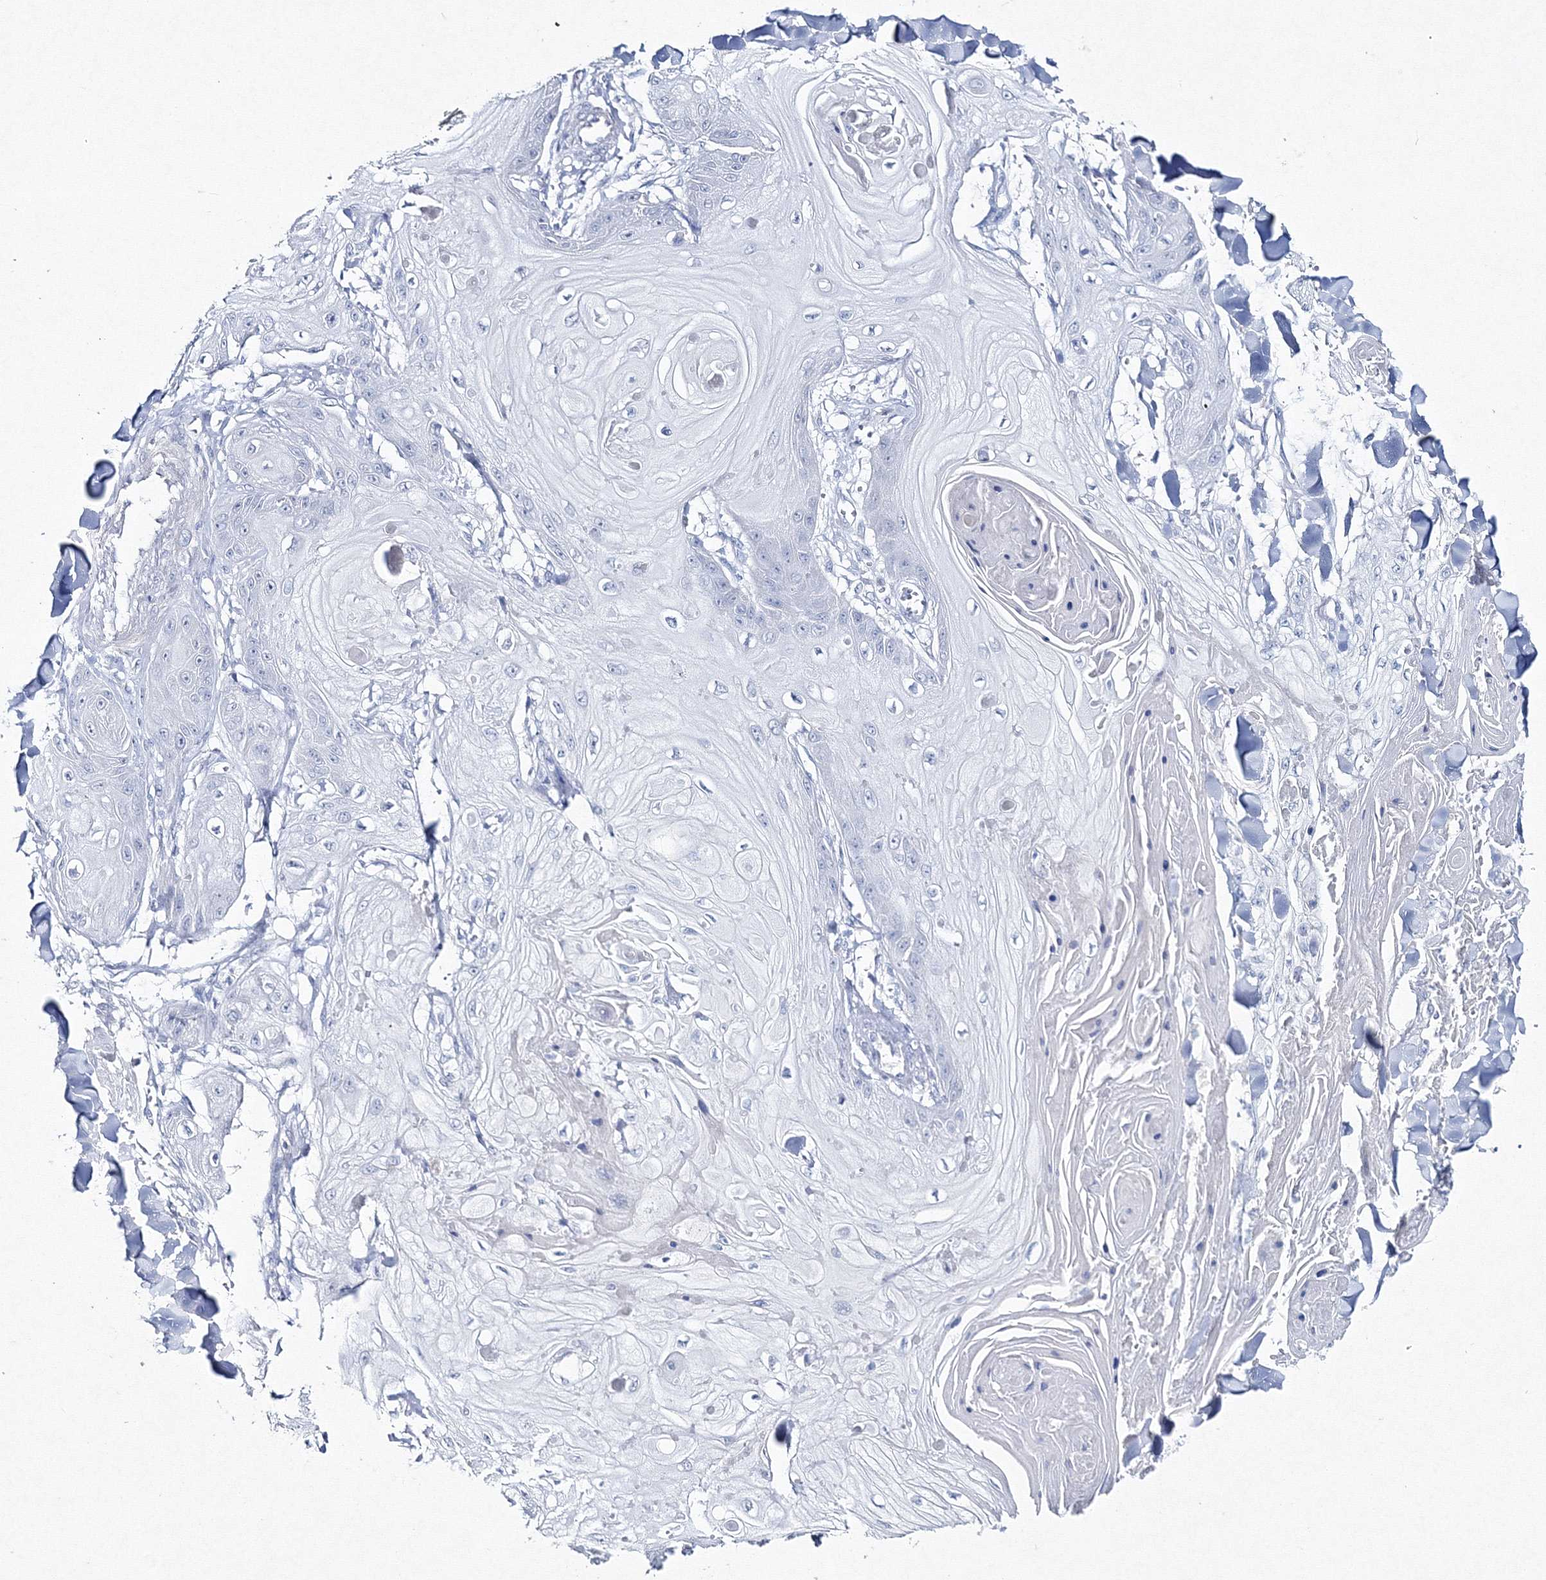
{"staining": {"intensity": "negative", "quantity": "none", "location": "none"}, "tissue": "skin cancer", "cell_type": "Tumor cells", "image_type": "cancer", "snomed": [{"axis": "morphology", "description": "Squamous cell carcinoma, NOS"}, {"axis": "topography", "description": "Skin"}], "caption": "Tumor cells show no significant protein staining in skin cancer. (DAB immunohistochemistry (IHC) visualized using brightfield microscopy, high magnification).", "gene": "GCKR", "patient": {"sex": "male", "age": 74}}